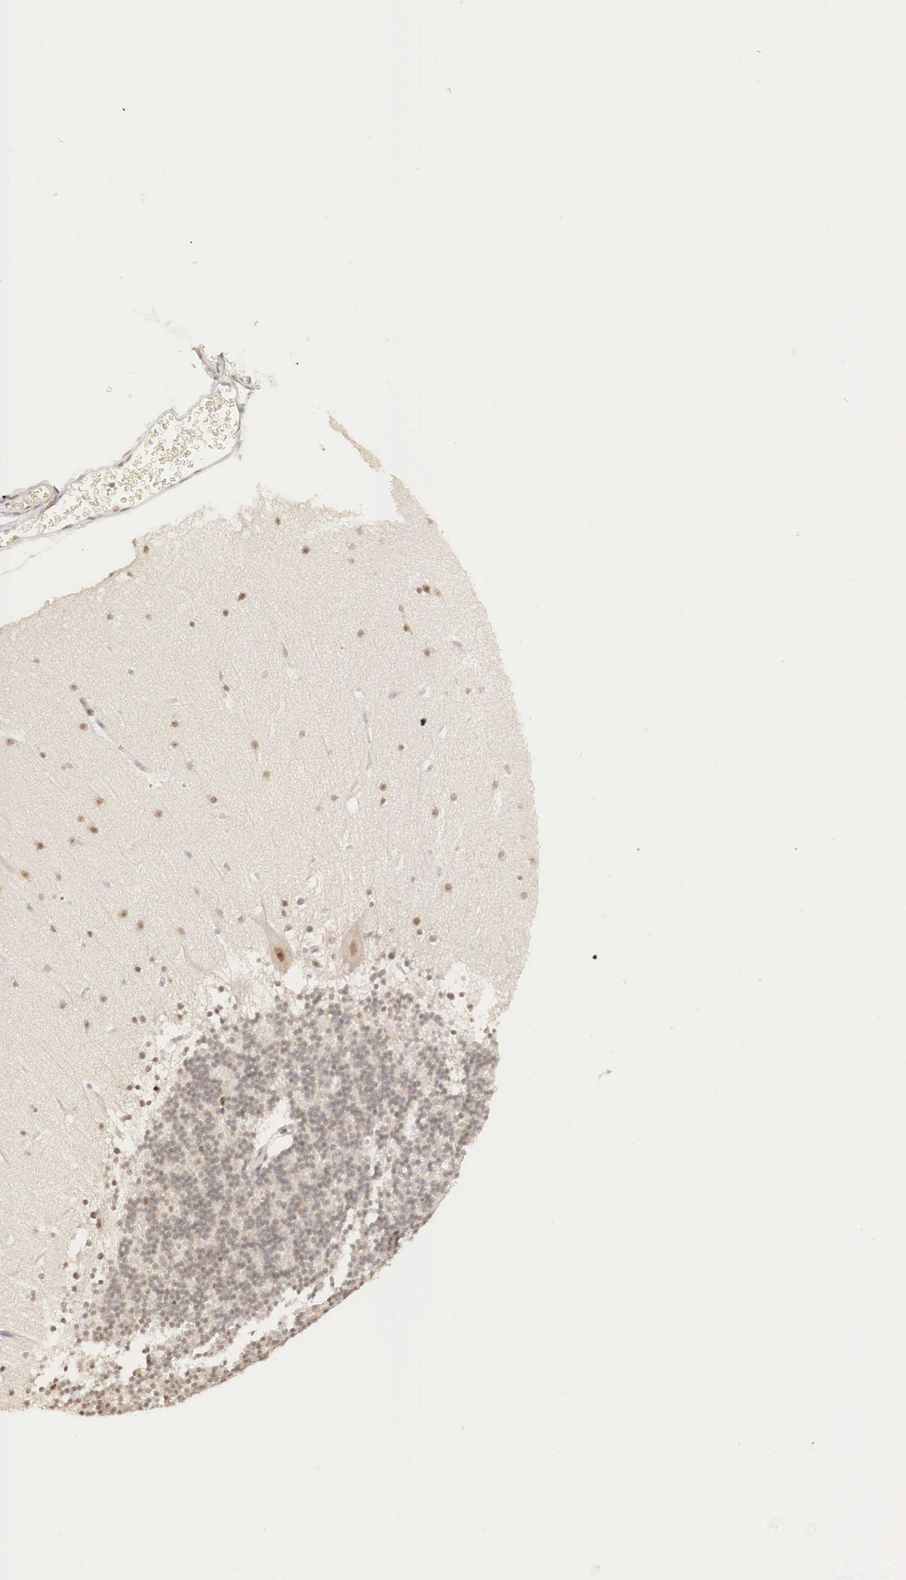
{"staining": {"intensity": "moderate", "quantity": ">75%", "location": "nuclear"}, "tissue": "cerebellum", "cell_type": "Cells in granular layer", "image_type": "normal", "snomed": [{"axis": "morphology", "description": "Normal tissue, NOS"}, {"axis": "topography", "description": "Cerebellum"}], "caption": "IHC image of unremarkable cerebellum: cerebellum stained using immunohistochemistry (IHC) shows medium levels of moderate protein expression localized specifically in the nuclear of cells in granular layer, appearing as a nuclear brown color.", "gene": "ZNF275", "patient": {"sex": "female", "age": 19}}